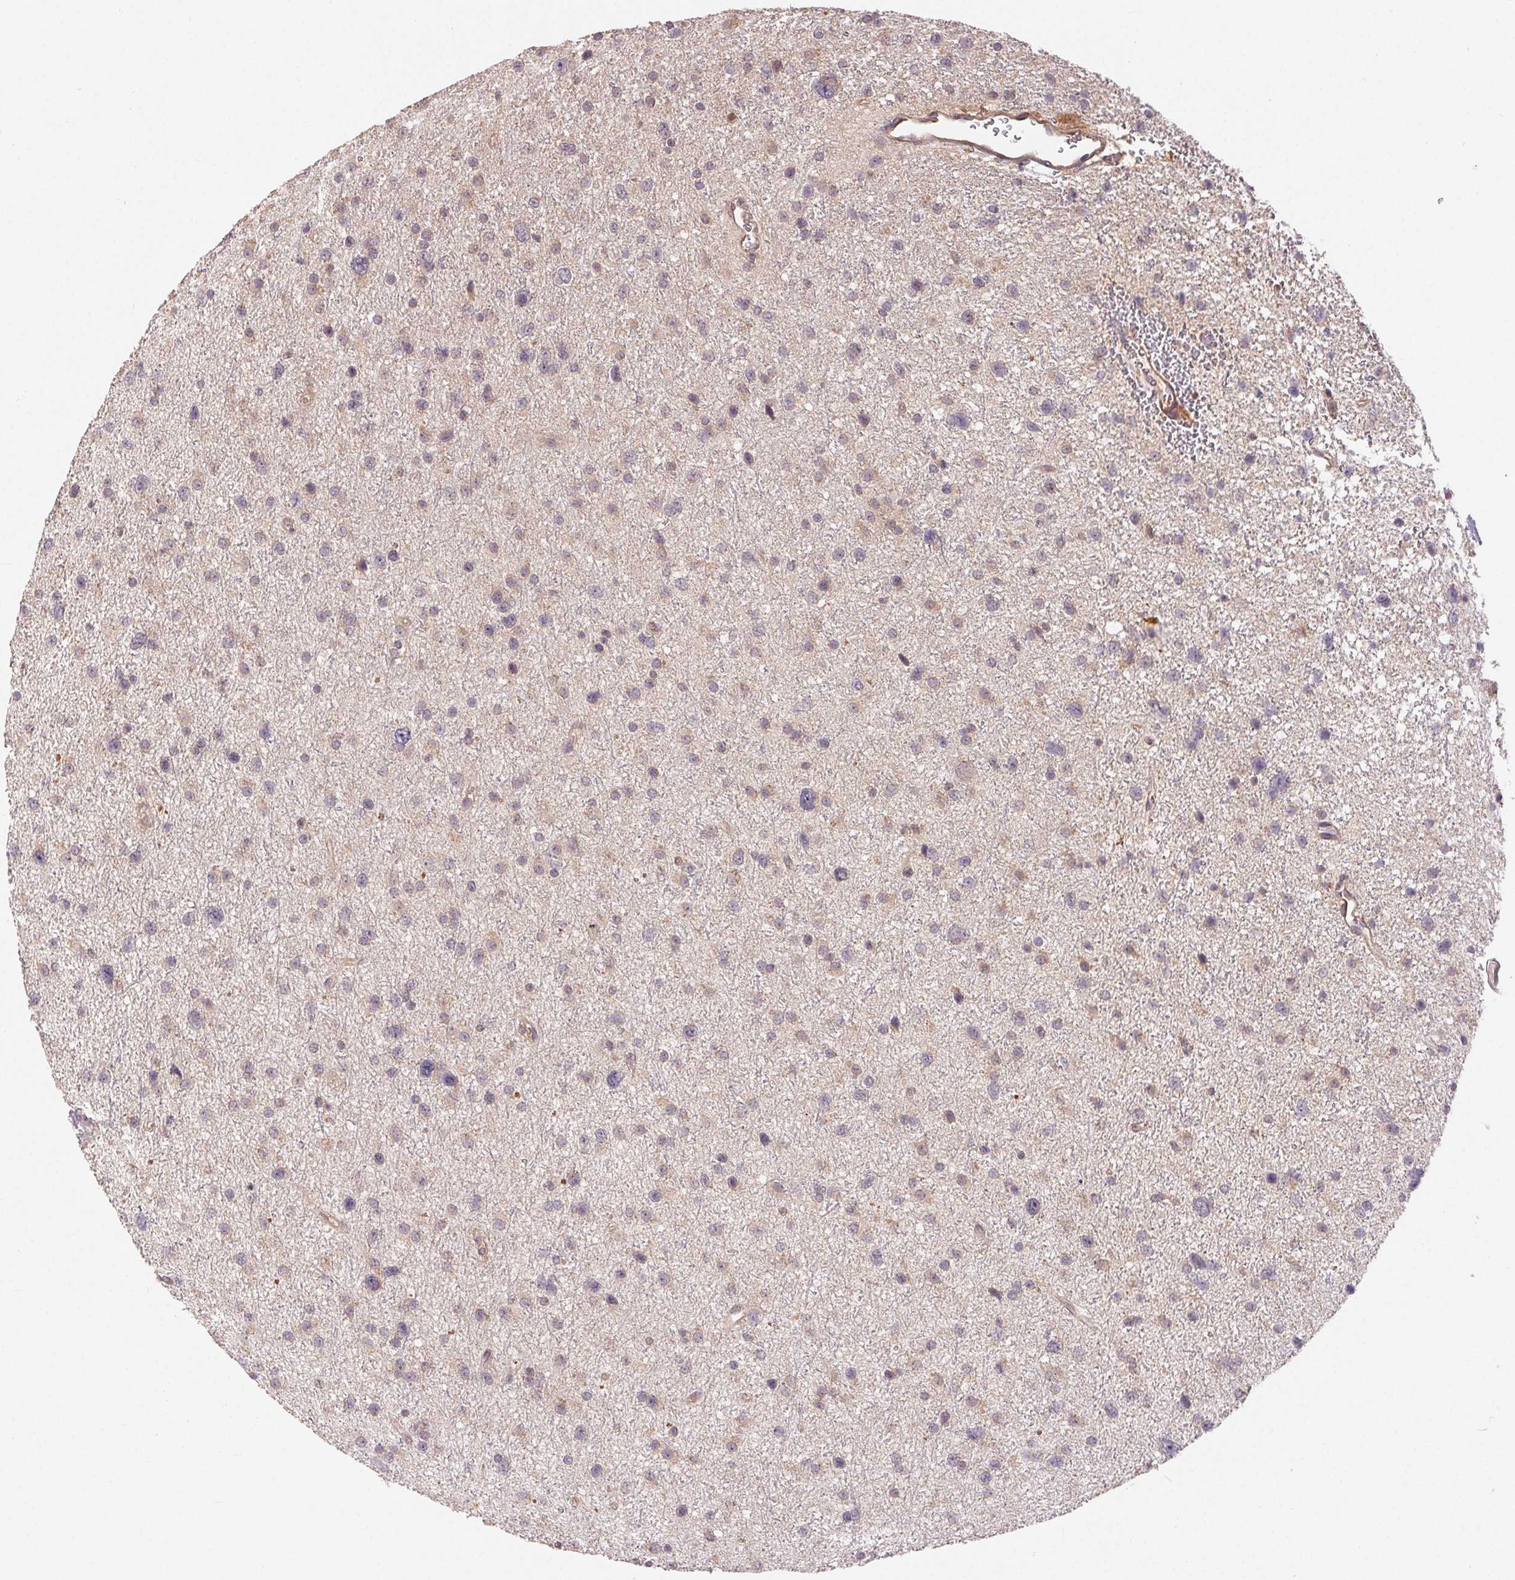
{"staining": {"intensity": "weak", "quantity": "25%-75%", "location": "cytoplasmic/membranous"}, "tissue": "glioma", "cell_type": "Tumor cells", "image_type": "cancer", "snomed": [{"axis": "morphology", "description": "Glioma, malignant, Low grade"}, {"axis": "topography", "description": "Brain"}], "caption": "IHC of human glioma shows low levels of weak cytoplasmic/membranous expression in about 25%-75% of tumor cells.", "gene": "MAPKAPK2", "patient": {"sex": "female", "age": 55}}